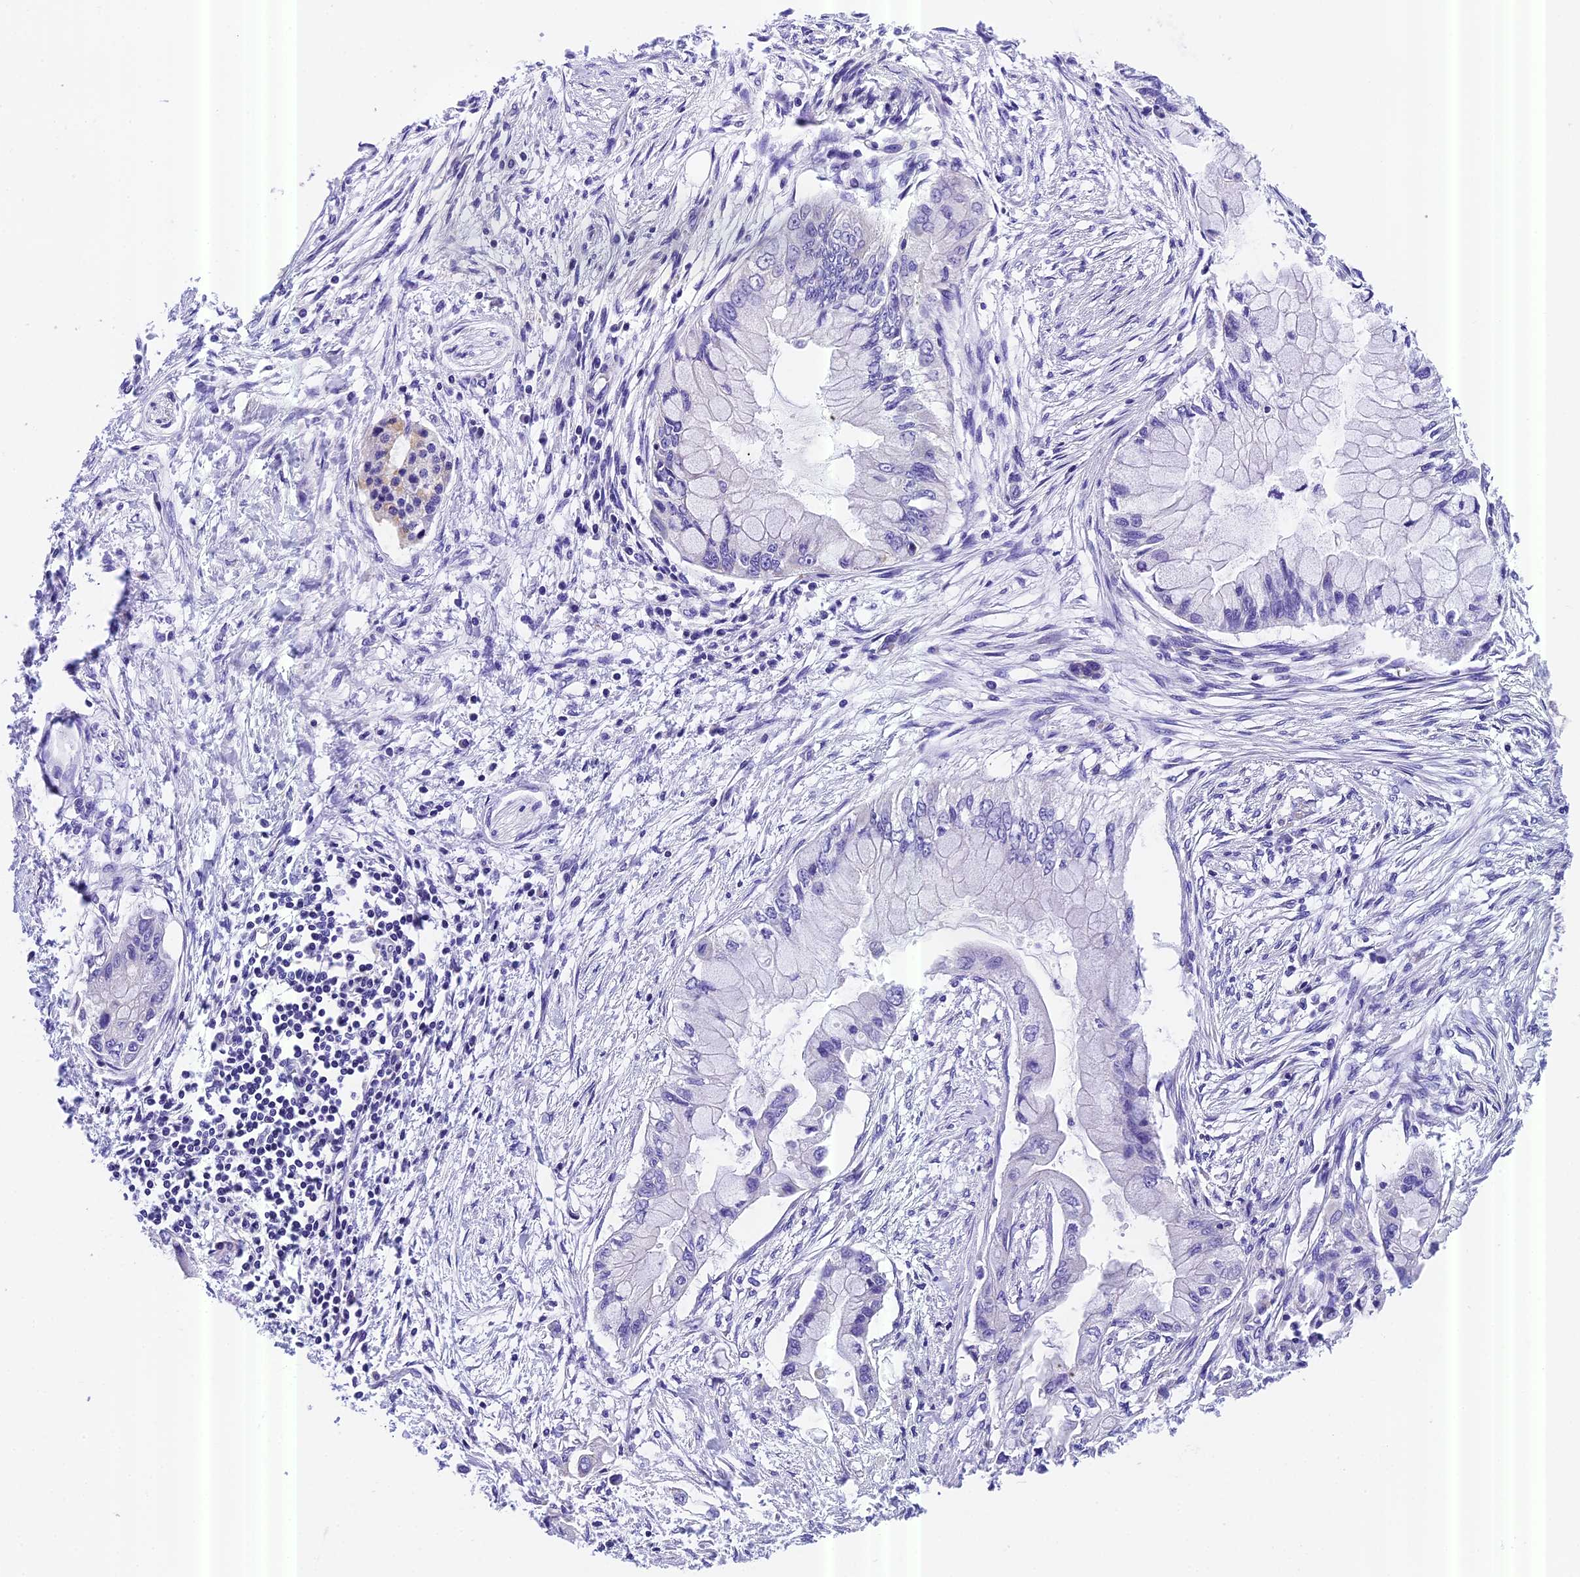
{"staining": {"intensity": "negative", "quantity": "none", "location": "none"}, "tissue": "pancreatic cancer", "cell_type": "Tumor cells", "image_type": "cancer", "snomed": [{"axis": "morphology", "description": "Adenocarcinoma, NOS"}, {"axis": "topography", "description": "Pancreas"}], "caption": "Pancreatic adenocarcinoma stained for a protein using immunohistochemistry demonstrates no positivity tumor cells.", "gene": "MGME1", "patient": {"sex": "male", "age": 48}}